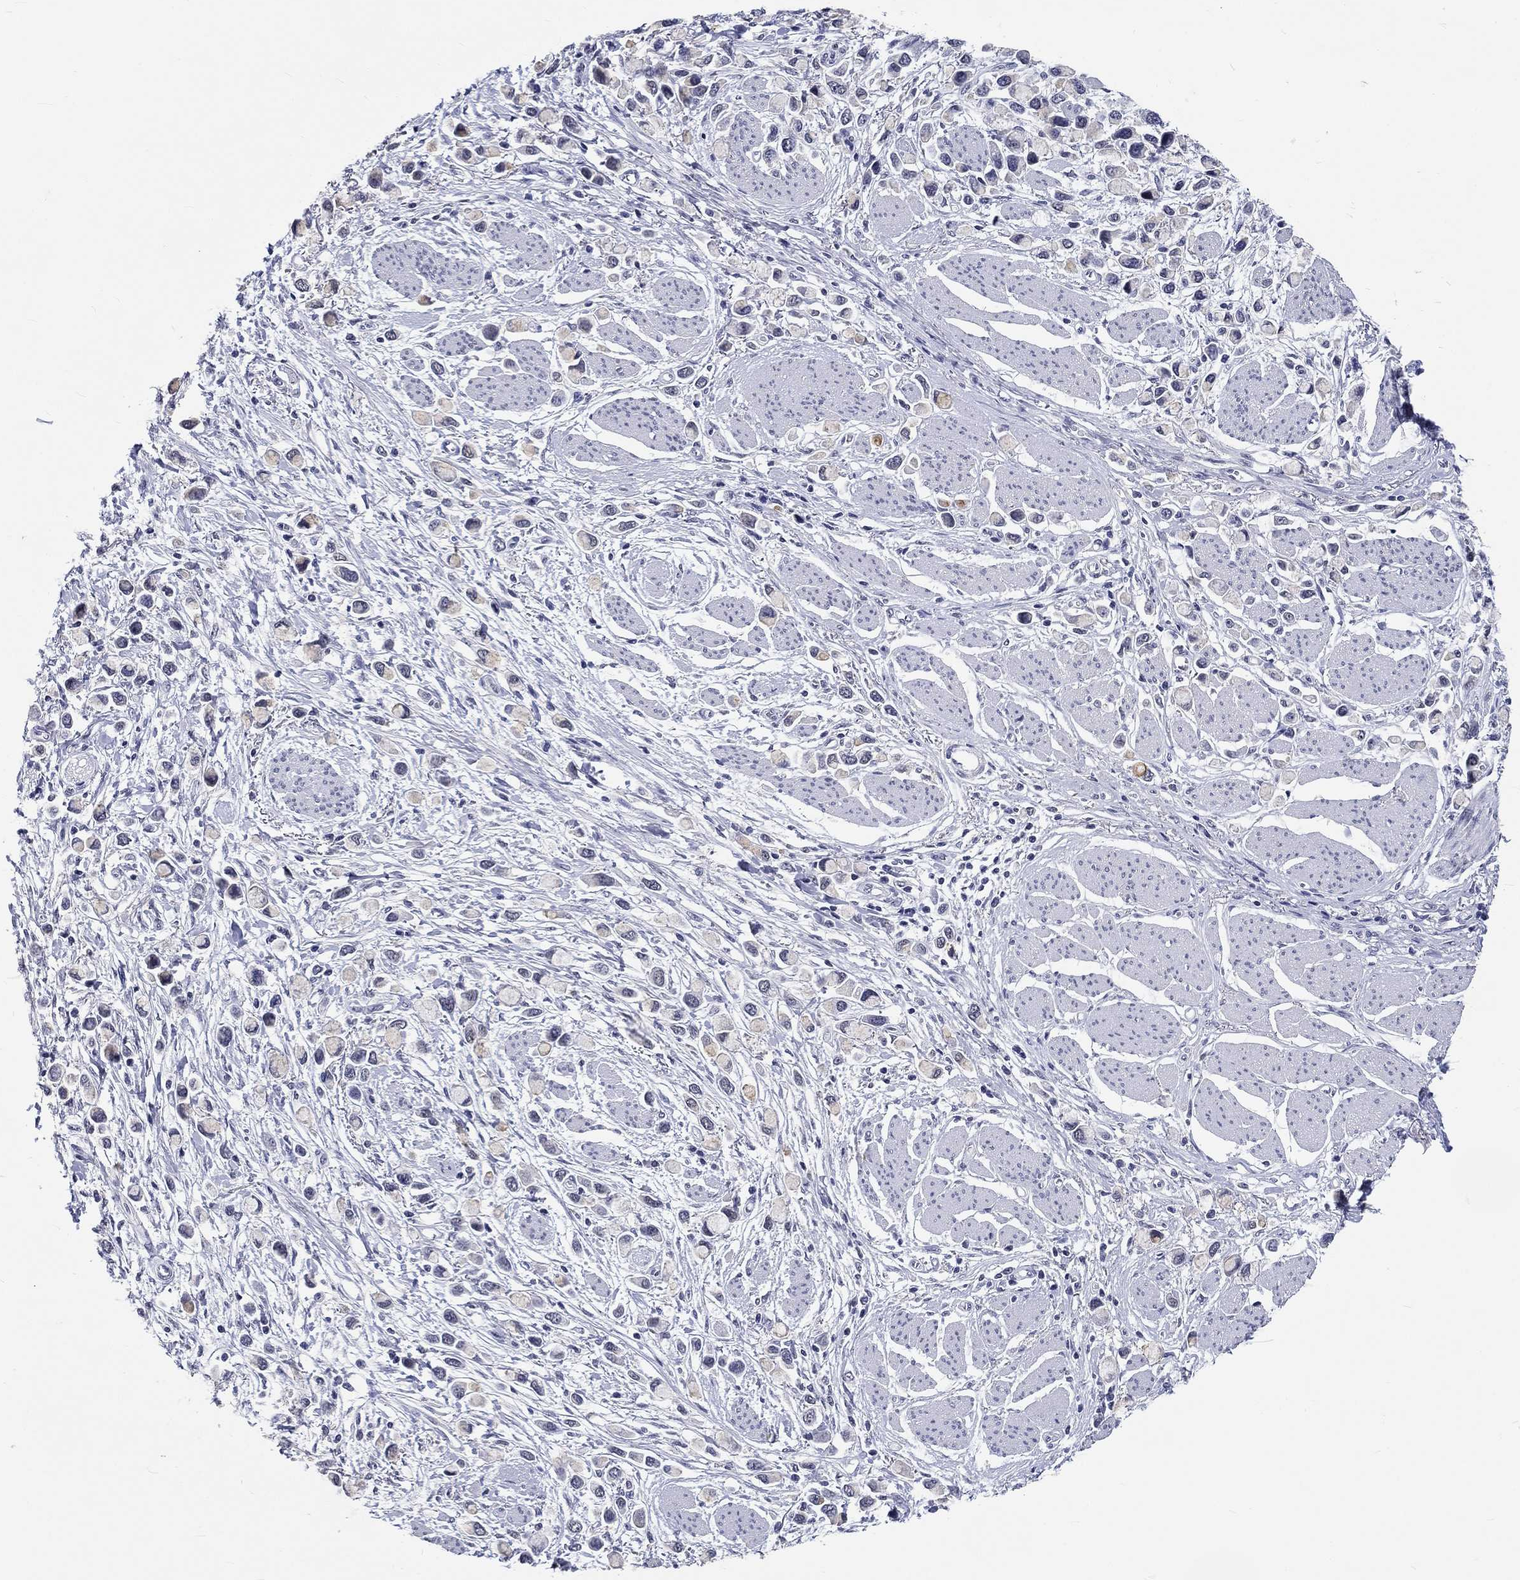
{"staining": {"intensity": "negative", "quantity": "none", "location": "none"}, "tissue": "stomach cancer", "cell_type": "Tumor cells", "image_type": "cancer", "snomed": [{"axis": "morphology", "description": "Adenocarcinoma, NOS"}, {"axis": "topography", "description": "Stomach"}], "caption": "The micrograph shows no significant expression in tumor cells of stomach cancer. (IHC, brightfield microscopy, high magnification).", "gene": "GRIN1", "patient": {"sex": "female", "age": 81}}